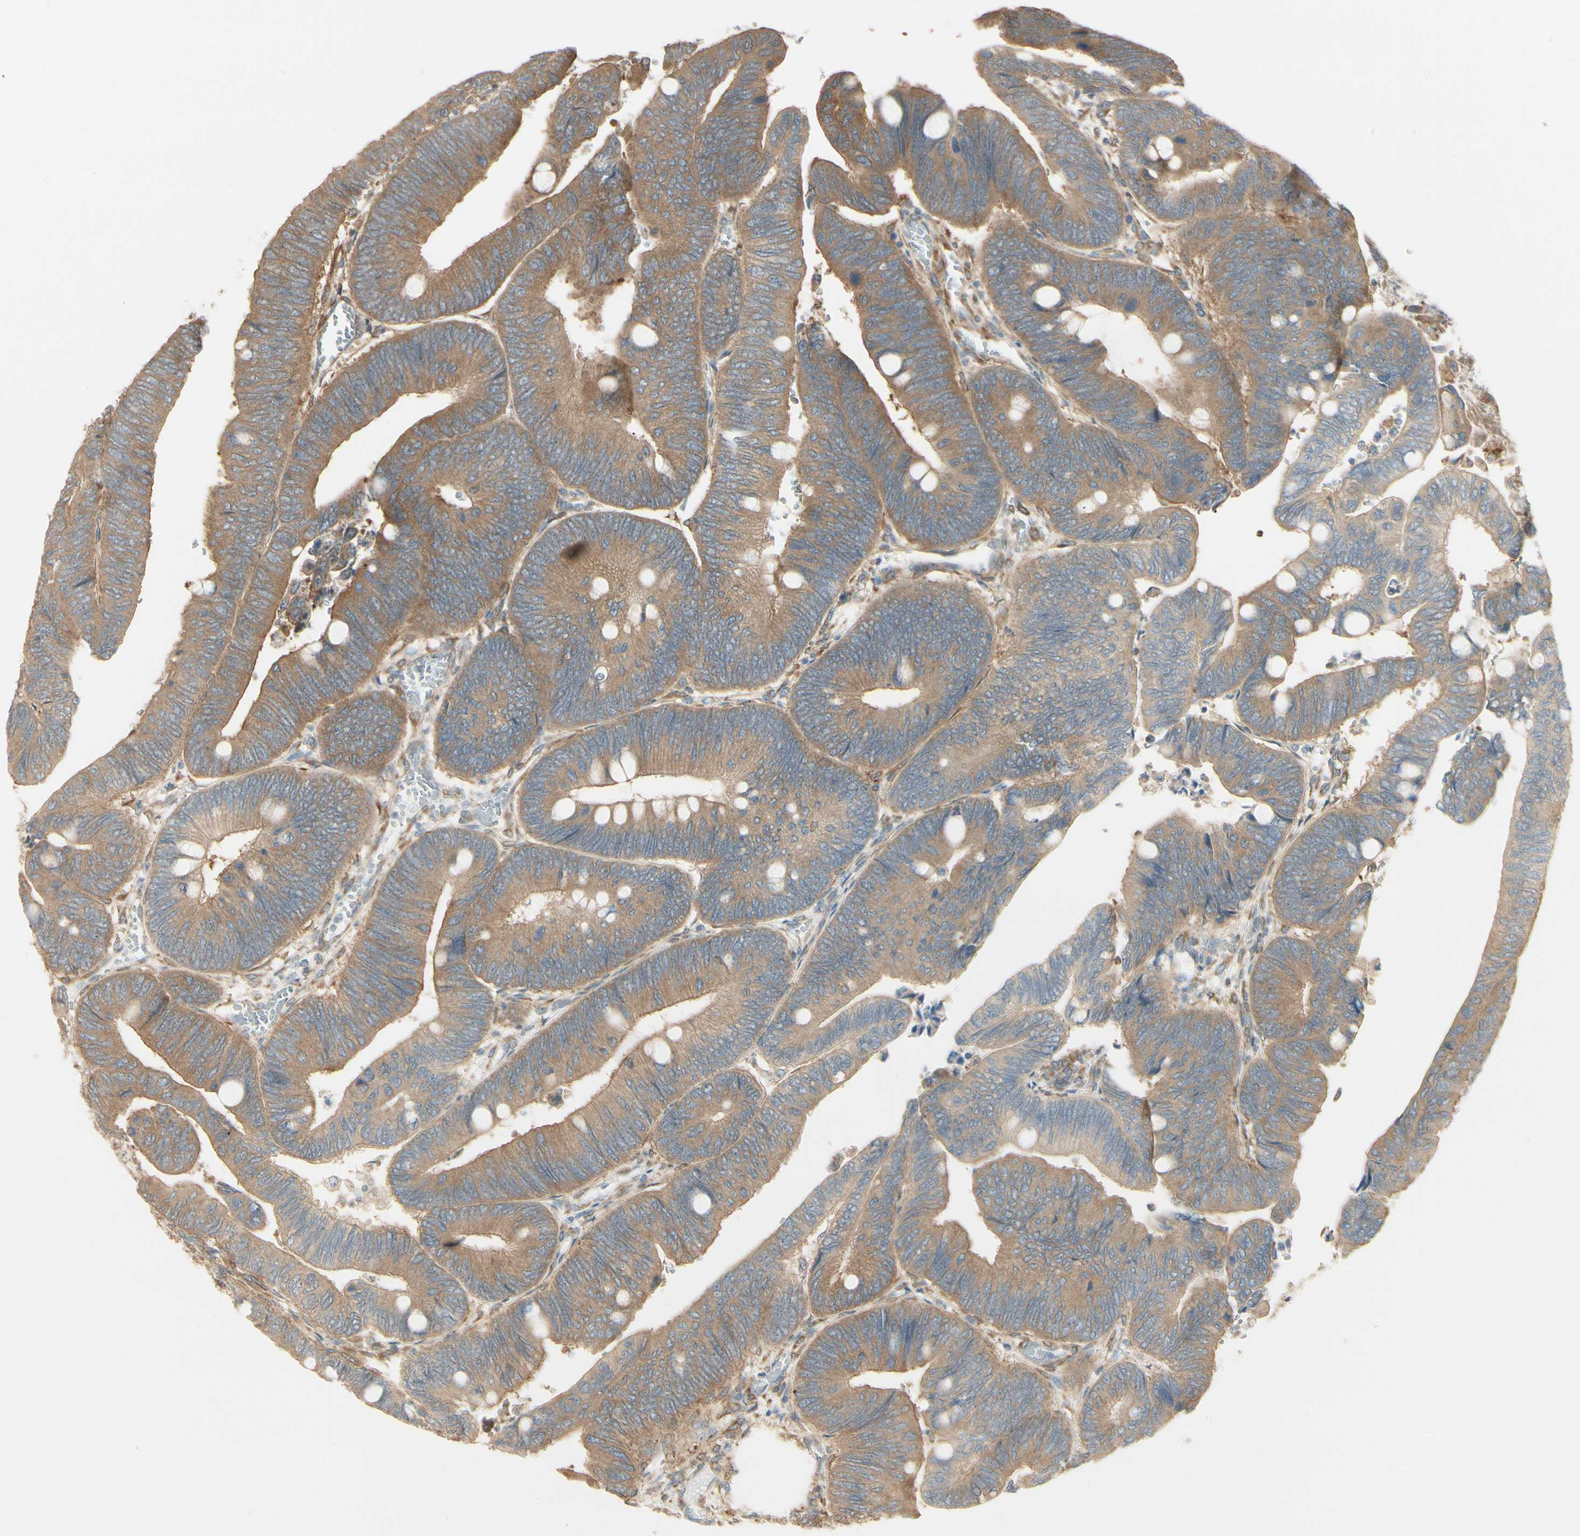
{"staining": {"intensity": "moderate", "quantity": ">75%", "location": "cytoplasmic/membranous"}, "tissue": "colorectal cancer", "cell_type": "Tumor cells", "image_type": "cancer", "snomed": [{"axis": "morphology", "description": "Normal tissue, NOS"}, {"axis": "morphology", "description": "Adenocarcinoma, NOS"}, {"axis": "topography", "description": "Rectum"}, {"axis": "topography", "description": "Peripheral nerve tissue"}], "caption": "This is an image of immunohistochemistry staining of colorectal cancer, which shows moderate positivity in the cytoplasmic/membranous of tumor cells.", "gene": "IRAG1", "patient": {"sex": "male", "age": 92}}